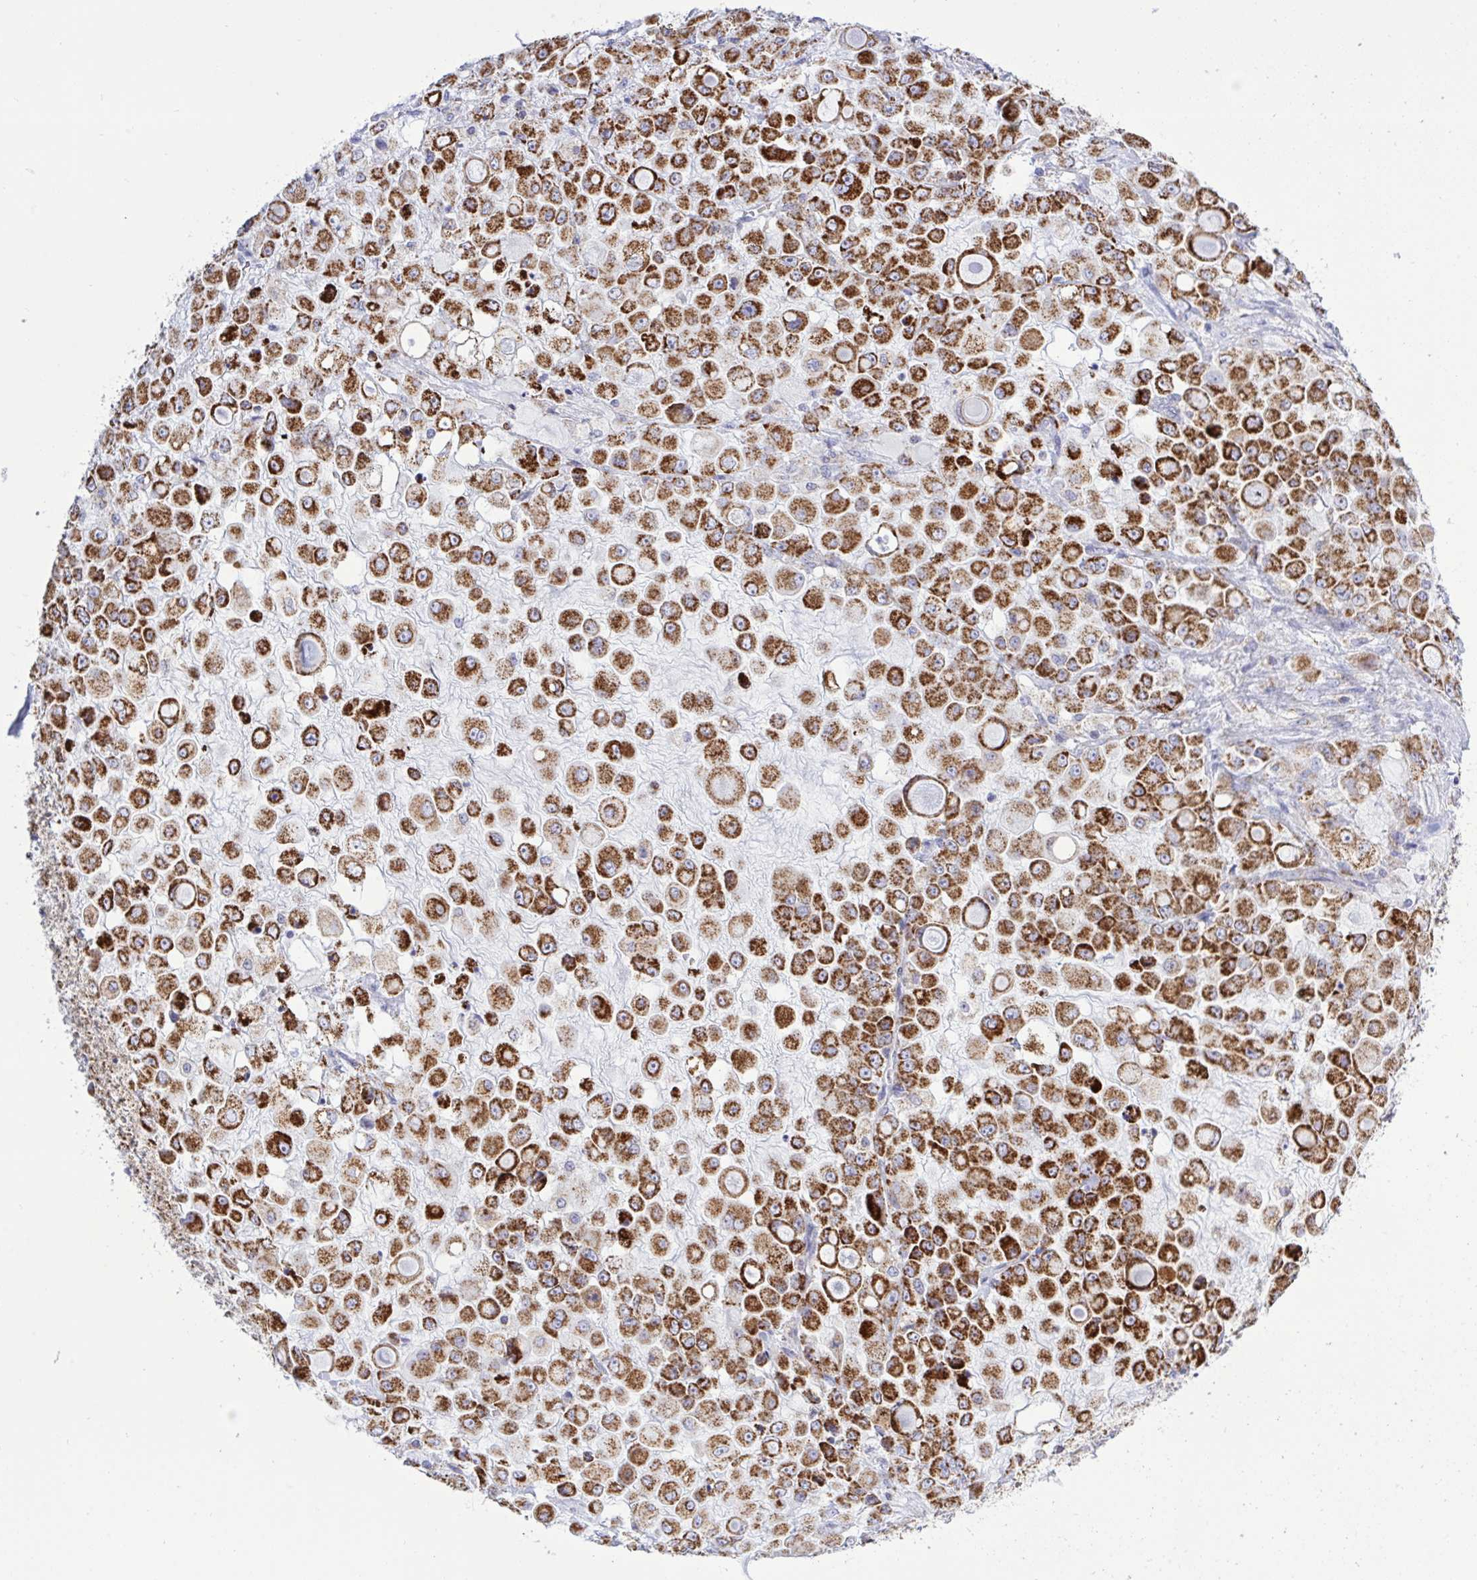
{"staining": {"intensity": "strong", "quantity": ">75%", "location": "cytoplasmic/membranous"}, "tissue": "stomach cancer", "cell_type": "Tumor cells", "image_type": "cancer", "snomed": [{"axis": "morphology", "description": "Adenocarcinoma, NOS"}, {"axis": "topography", "description": "Stomach"}], "caption": "Strong cytoplasmic/membranous positivity is present in approximately >75% of tumor cells in stomach cancer.", "gene": "HSPE1", "patient": {"sex": "female", "age": 76}}